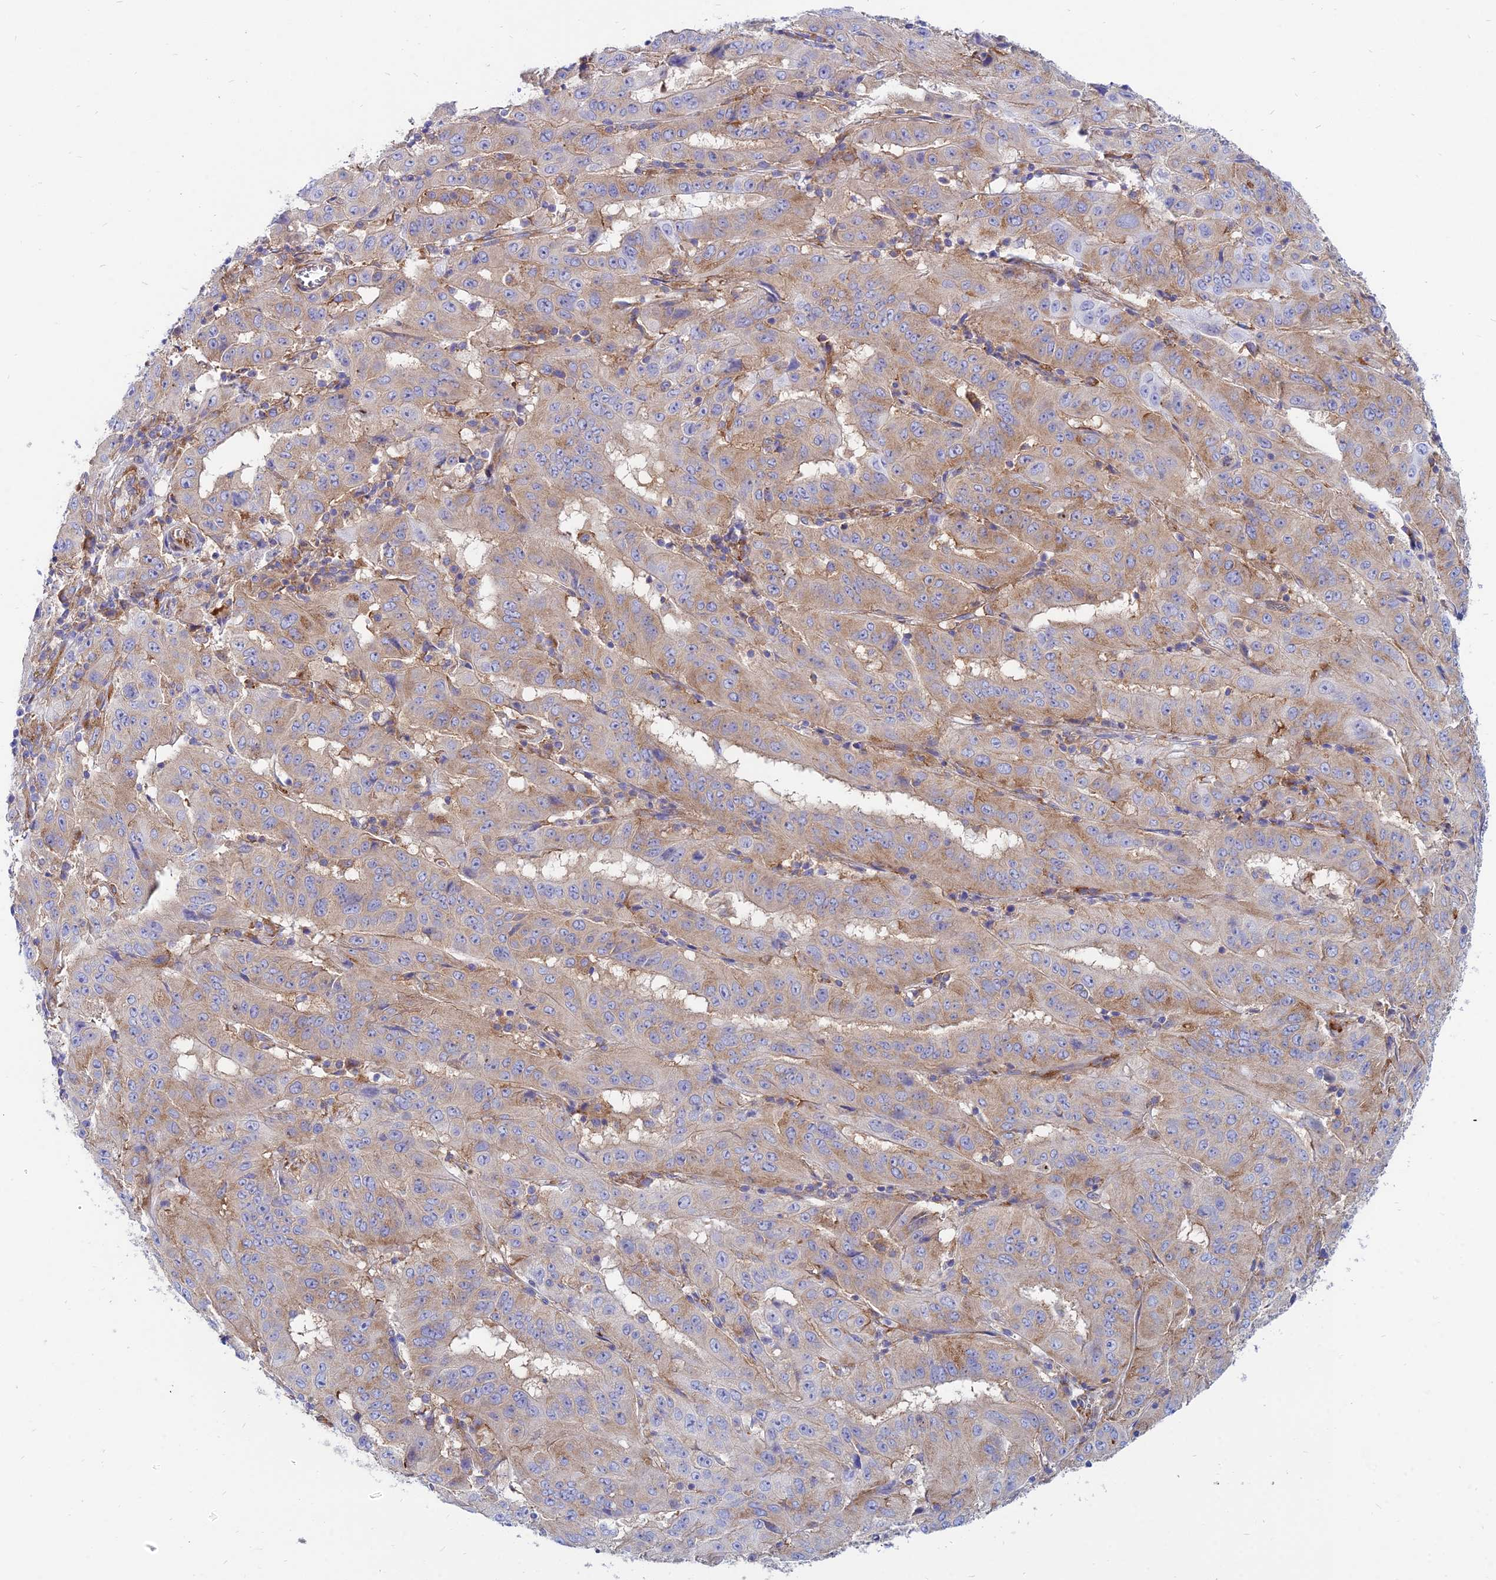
{"staining": {"intensity": "moderate", "quantity": ">75%", "location": "cytoplasmic/membranous"}, "tissue": "pancreatic cancer", "cell_type": "Tumor cells", "image_type": "cancer", "snomed": [{"axis": "morphology", "description": "Adenocarcinoma, NOS"}, {"axis": "topography", "description": "Pancreas"}], "caption": "The image shows a brown stain indicating the presence of a protein in the cytoplasmic/membranous of tumor cells in pancreatic cancer.", "gene": "TXLNA", "patient": {"sex": "male", "age": 63}}